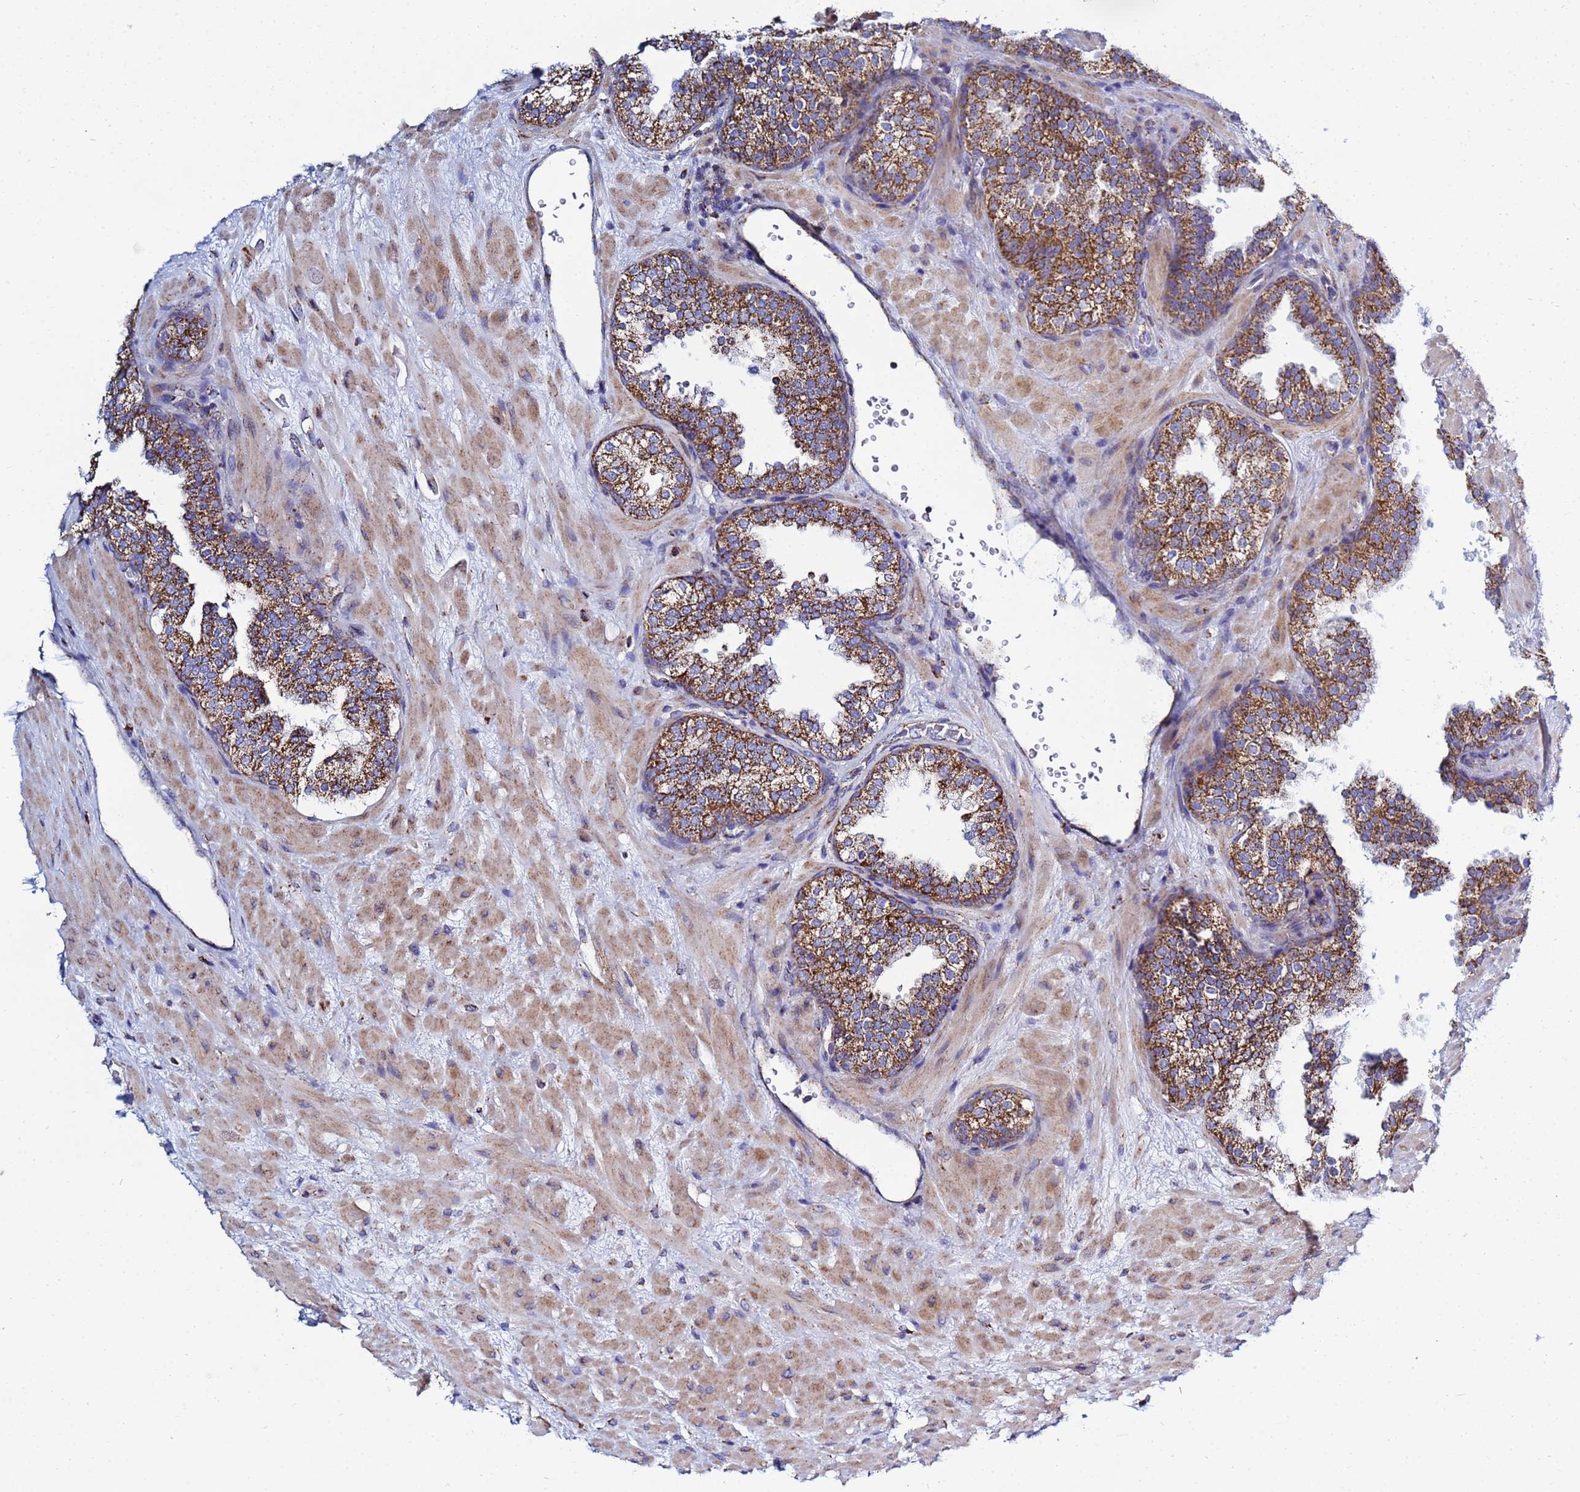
{"staining": {"intensity": "strong", "quantity": ">75%", "location": "cytoplasmic/membranous"}, "tissue": "prostate cancer", "cell_type": "Tumor cells", "image_type": "cancer", "snomed": [{"axis": "morphology", "description": "Adenocarcinoma, High grade"}, {"axis": "topography", "description": "Prostate"}], "caption": "Human prostate cancer (adenocarcinoma (high-grade)) stained for a protein (brown) demonstrates strong cytoplasmic/membranous positive positivity in approximately >75% of tumor cells.", "gene": "COQ4", "patient": {"sex": "male", "age": 56}}